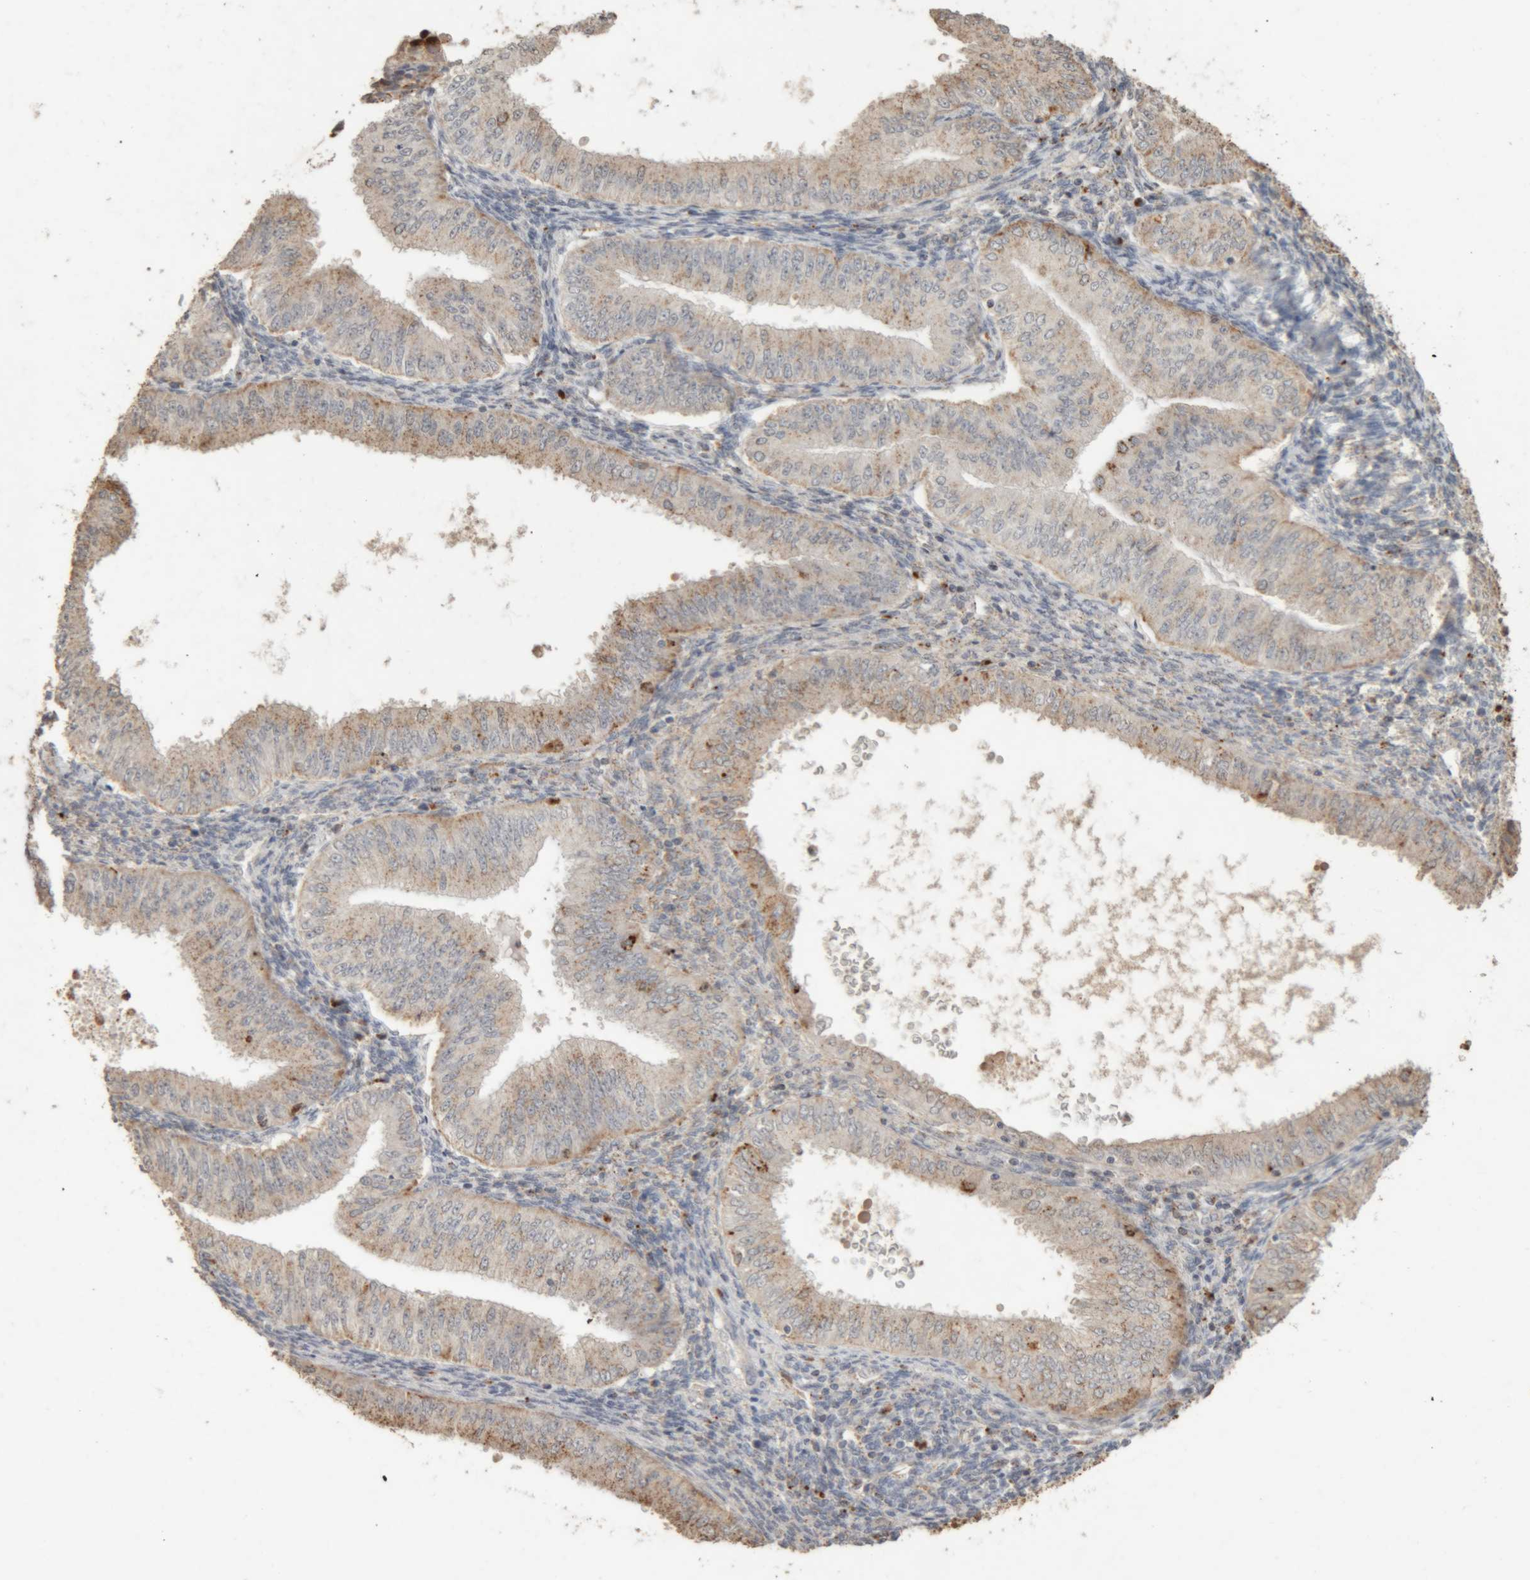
{"staining": {"intensity": "moderate", "quantity": "25%-75%", "location": "cytoplasmic/membranous"}, "tissue": "endometrial cancer", "cell_type": "Tumor cells", "image_type": "cancer", "snomed": [{"axis": "morphology", "description": "Normal tissue, NOS"}, {"axis": "morphology", "description": "Adenocarcinoma, NOS"}, {"axis": "topography", "description": "Endometrium"}], "caption": "A medium amount of moderate cytoplasmic/membranous positivity is appreciated in about 25%-75% of tumor cells in endometrial adenocarcinoma tissue.", "gene": "ARSA", "patient": {"sex": "female", "age": 53}}